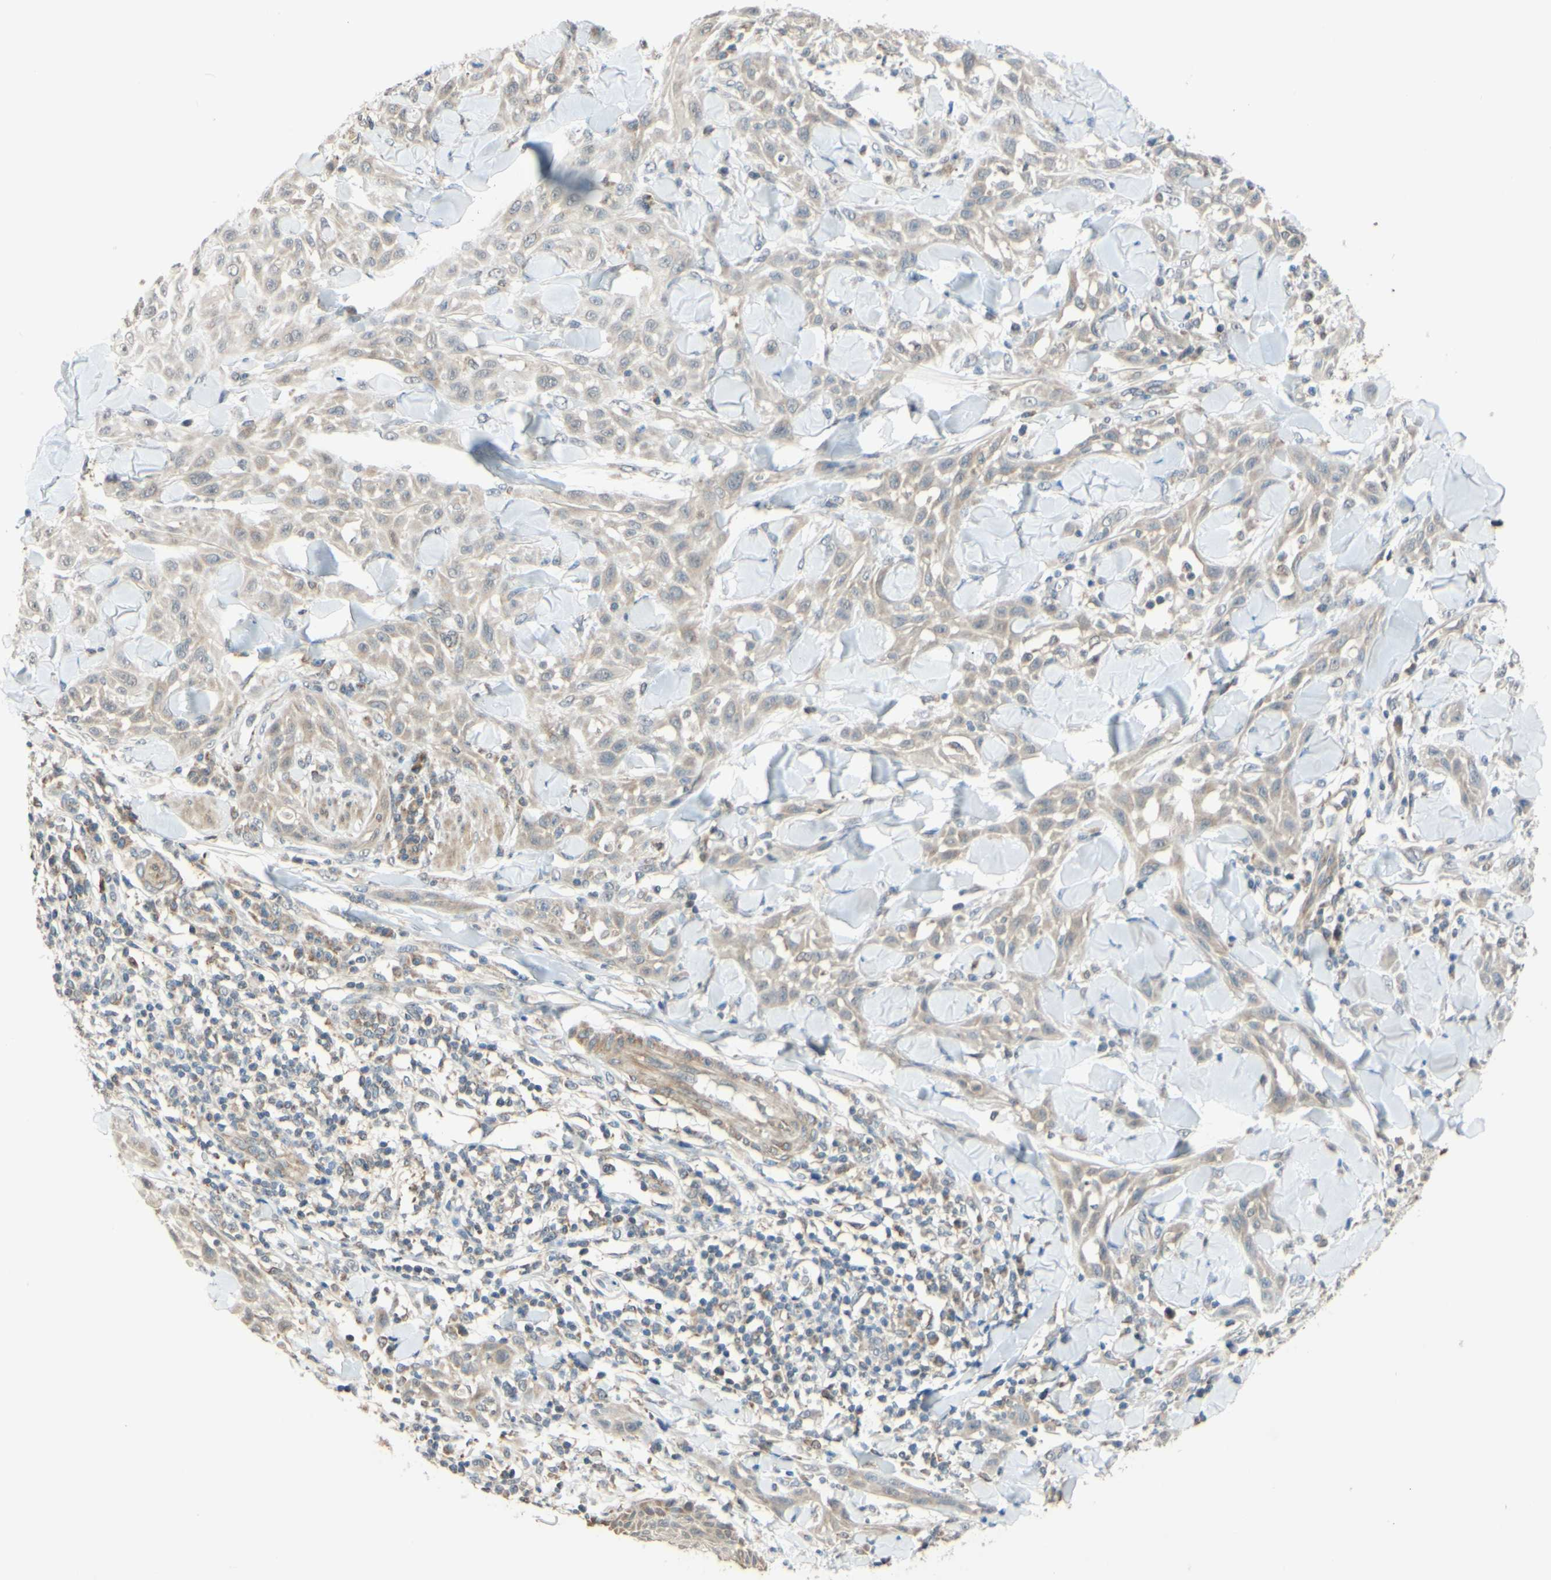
{"staining": {"intensity": "weak", "quantity": ">75%", "location": "cytoplasmic/membranous"}, "tissue": "skin cancer", "cell_type": "Tumor cells", "image_type": "cancer", "snomed": [{"axis": "morphology", "description": "Squamous cell carcinoma, NOS"}, {"axis": "topography", "description": "Skin"}], "caption": "Tumor cells exhibit low levels of weak cytoplasmic/membranous expression in approximately >75% of cells in human skin cancer.", "gene": "GATA1", "patient": {"sex": "male", "age": 24}}